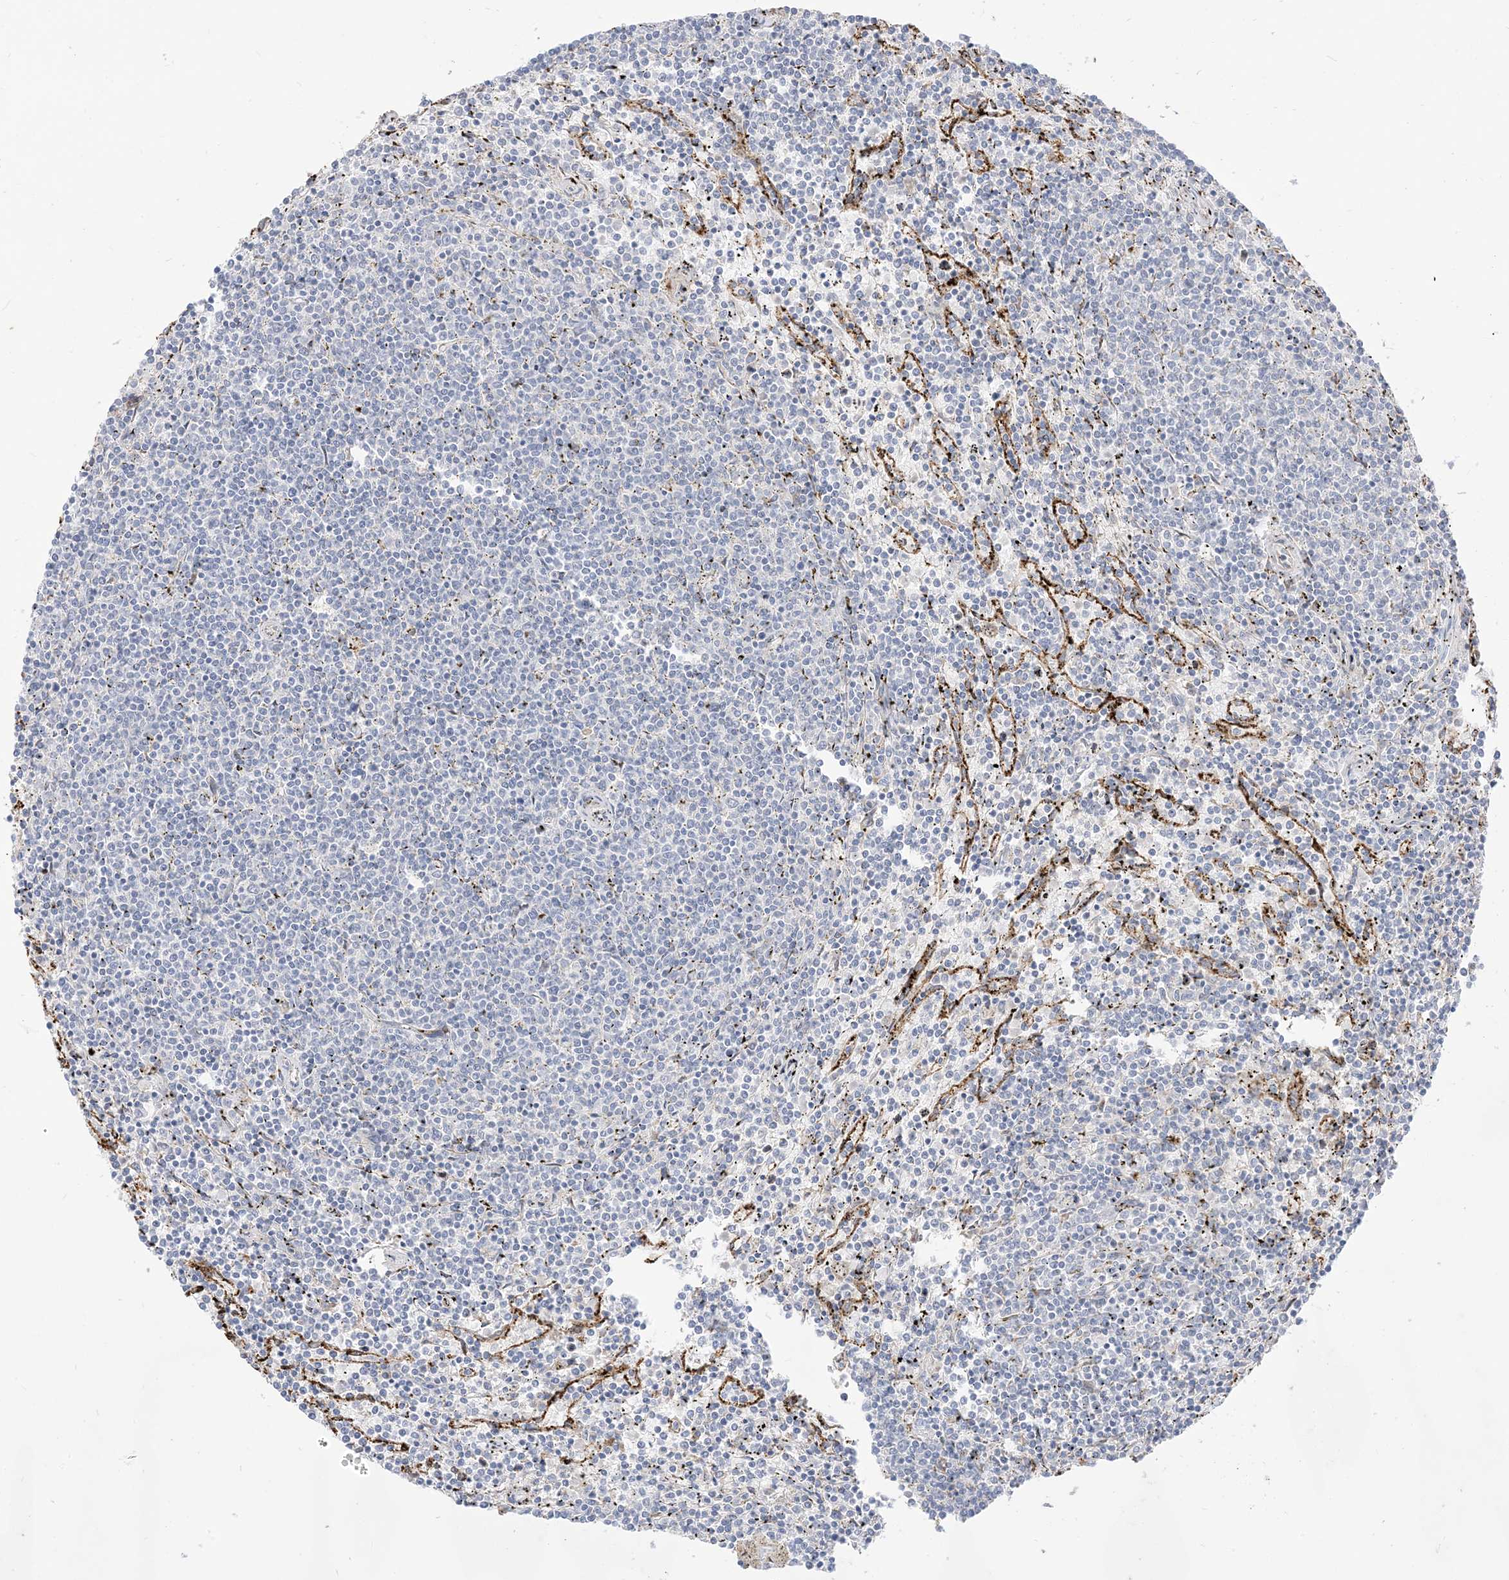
{"staining": {"intensity": "negative", "quantity": "none", "location": "none"}, "tissue": "lymphoma", "cell_type": "Tumor cells", "image_type": "cancer", "snomed": [{"axis": "morphology", "description": "Malignant lymphoma, non-Hodgkin's type, Low grade"}, {"axis": "topography", "description": "Spleen"}], "caption": "IHC of human lymphoma shows no staining in tumor cells.", "gene": "LOXL3", "patient": {"sex": "female", "age": 50}}